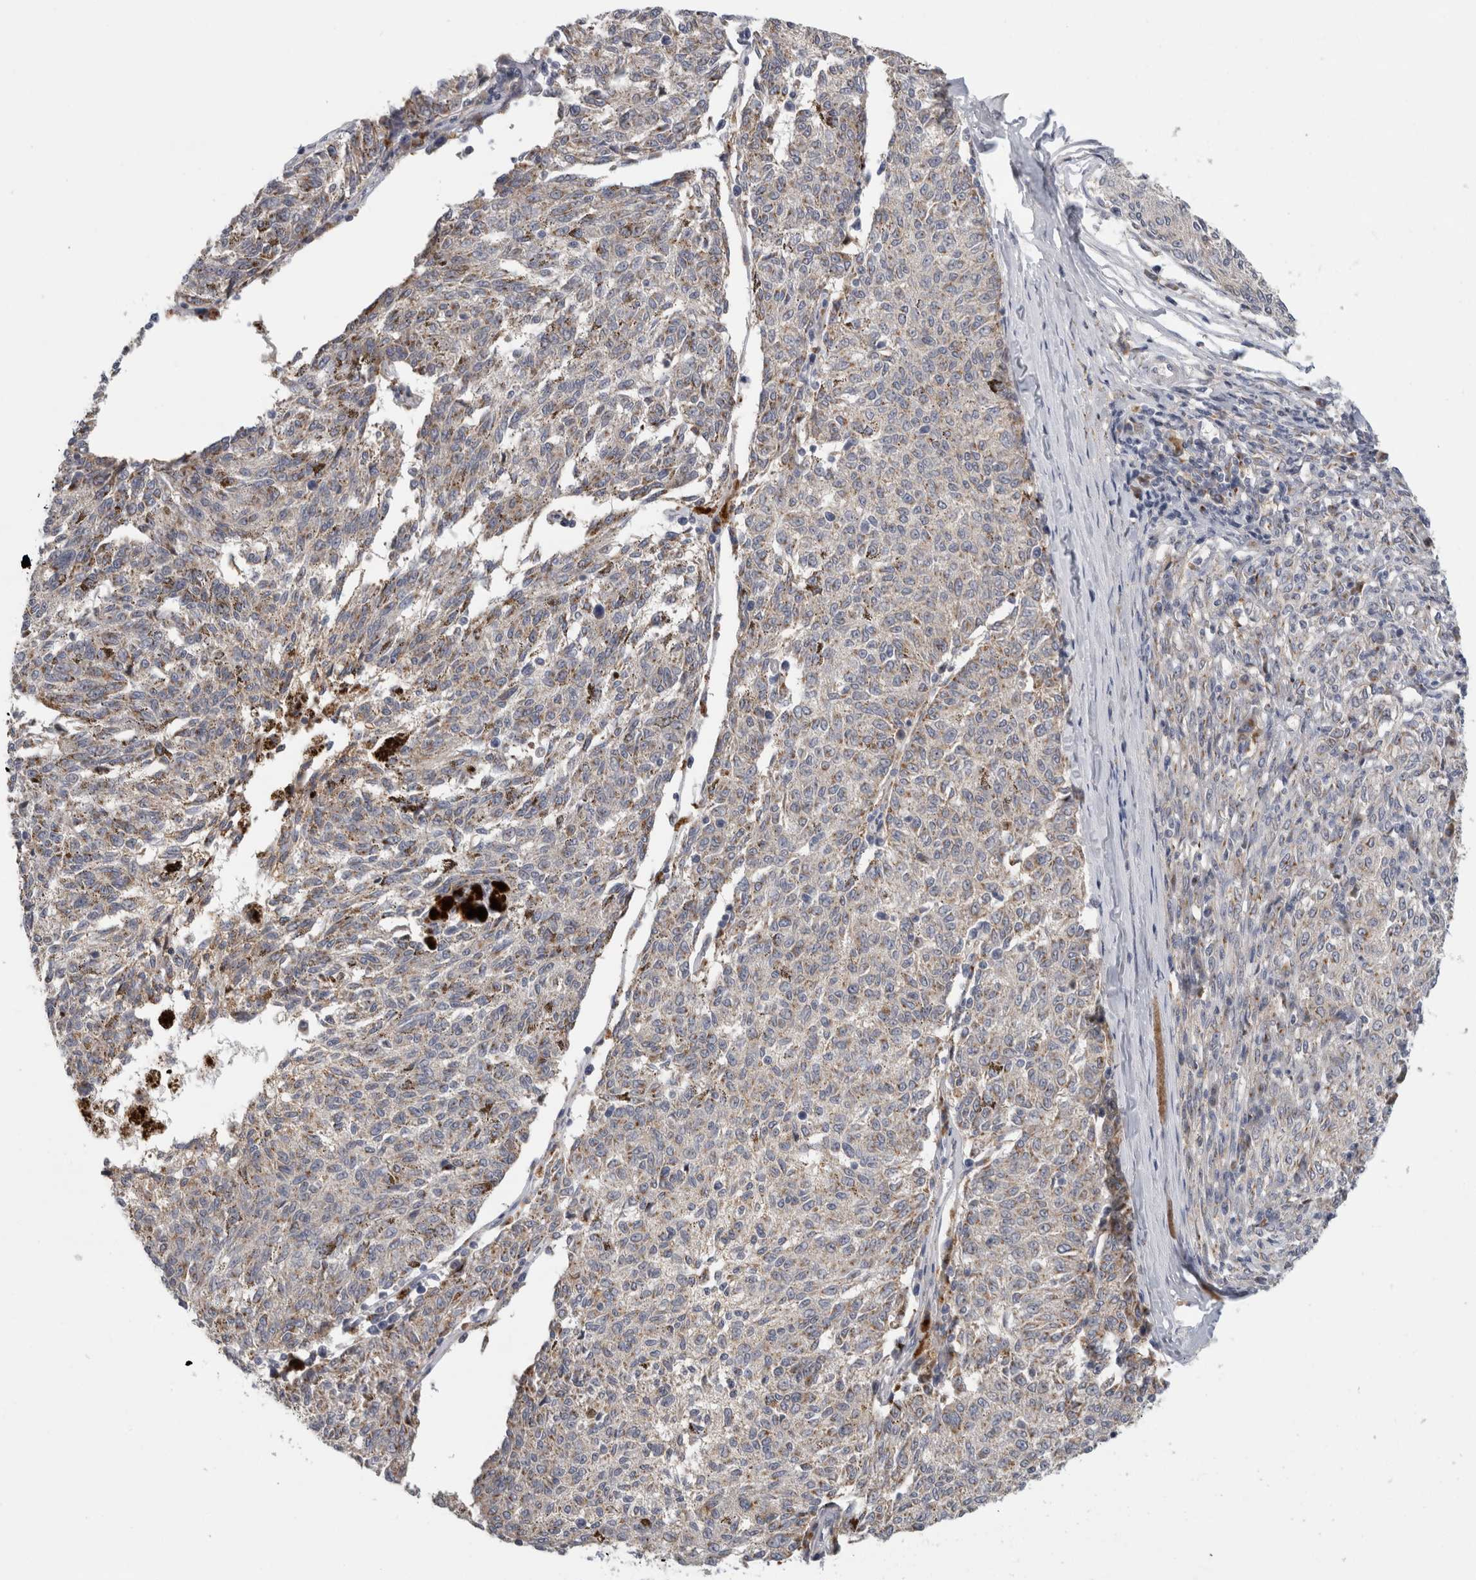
{"staining": {"intensity": "moderate", "quantity": "25%-75%", "location": "cytoplasmic/membranous"}, "tissue": "melanoma", "cell_type": "Tumor cells", "image_type": "cancer", "snomed": [{"axis": "morphology", "description": "Malignant melanoma, NOS"}, {"axis": "topography", "description": "Skin"}], "caption": "Human malignant melanoma stained for a protein (brown) demonstrates moderate cytoplasmic/membranous positive positivity in about 25%-75% of tumor cells.", "gene": "MGAT1", "patient": {"sex": "female", "age": 72}}